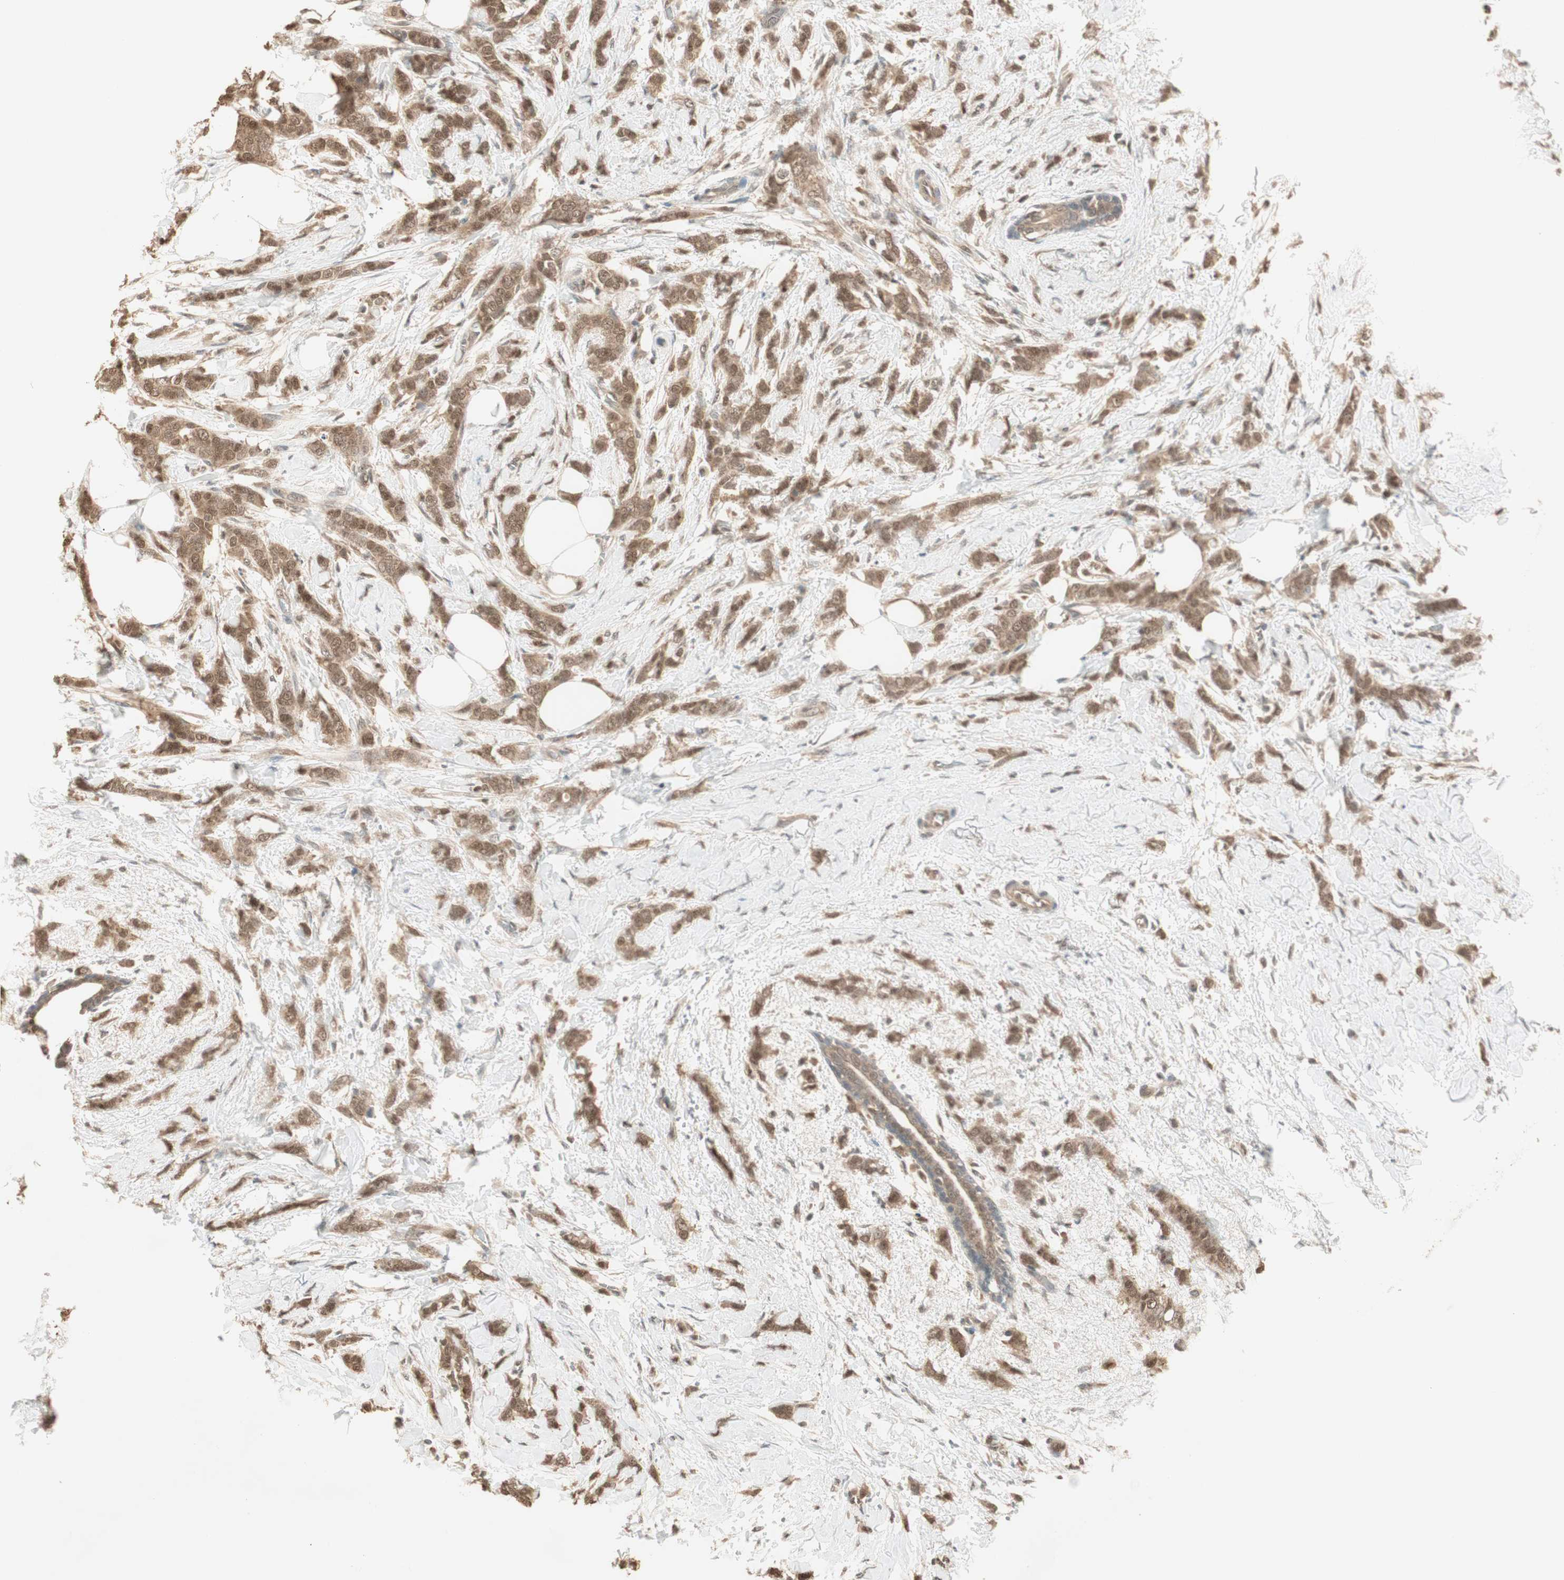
{"staining": {"intensity": "moderate", "quantity": ">75%", "location": "cytoplasmic/membranous"}, "tissue": "breast cancer", "cell_type": "Tumor cells", "image_type": "cancer", "snomed": [{"axis": "morphology", "description": "Lobular carcinoma, in situ"}, {"axis": "morphology", "description": "Lobular carcinoma"}, {"axis": "topography", "description": "Breast"}], "caption": "The image demonstrates immunohistochemical staining of breast cancer (lobular carcinoma). There is moderate cytoplasmic/membranous positivity is appreciated in approximately >75% of tumor cells.", "gene": "USP5", "patient": {"sex": "female", "age": 41}}